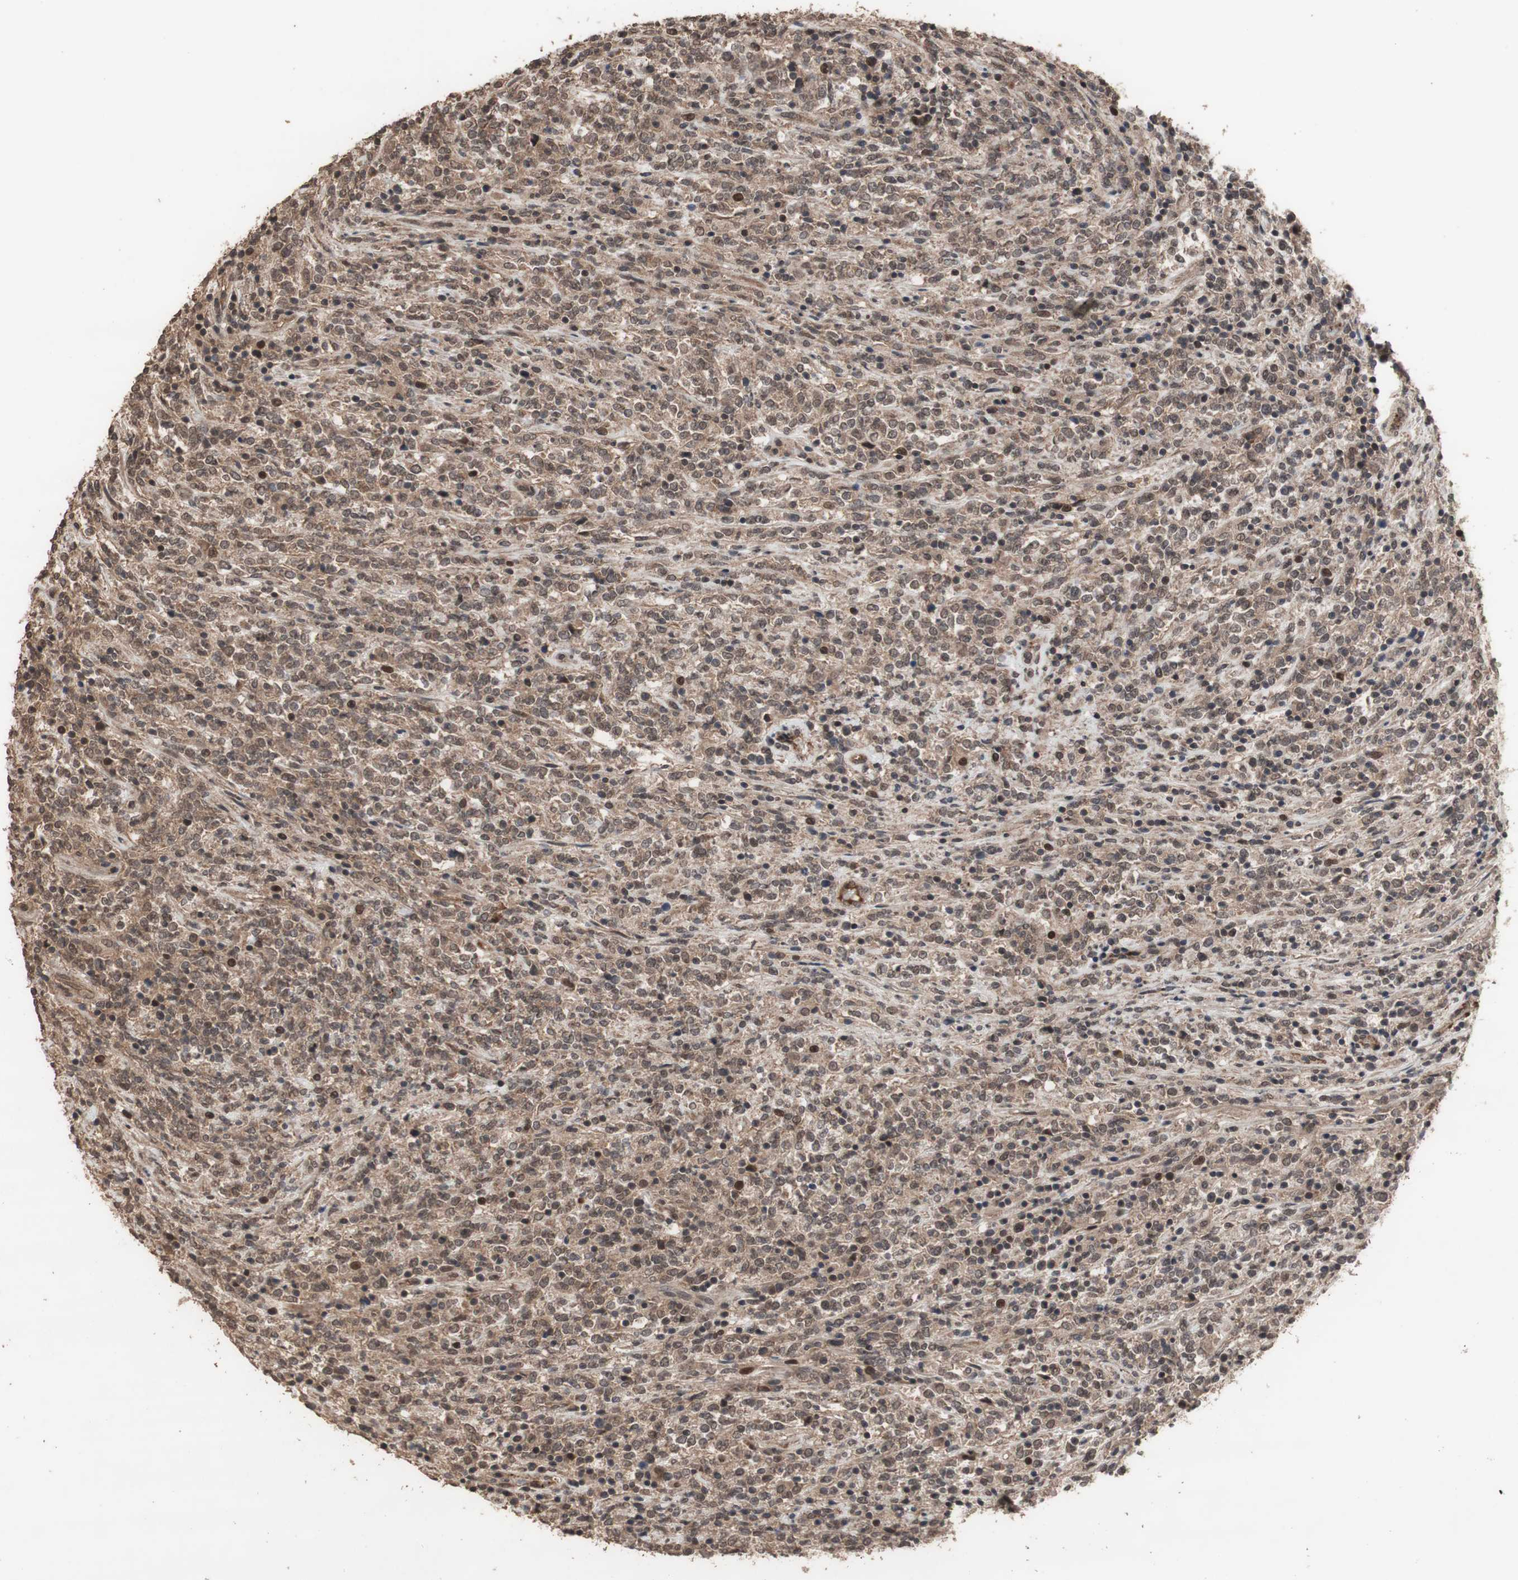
{"staining": {"intensity": "weak", "quantity": "<25%", "location": "cytoplasmic/membranous,nuclear"}, "tissue": "lymphoma", "cell_type": "Tumor cells", "image_type": "cancer", "snomed": [{"axis": "morphology", "description": "Malignant lymphoma, non-Hodgkin's type, High grade"}, {"axis": "topography", "description": "Soft tissue"}], "caption": "Protein analysis of lymphoma demonstrates no significant staining in tumor cells.", "gene": "KANSL1", "patient": {"sex": "male", "age": 18}}